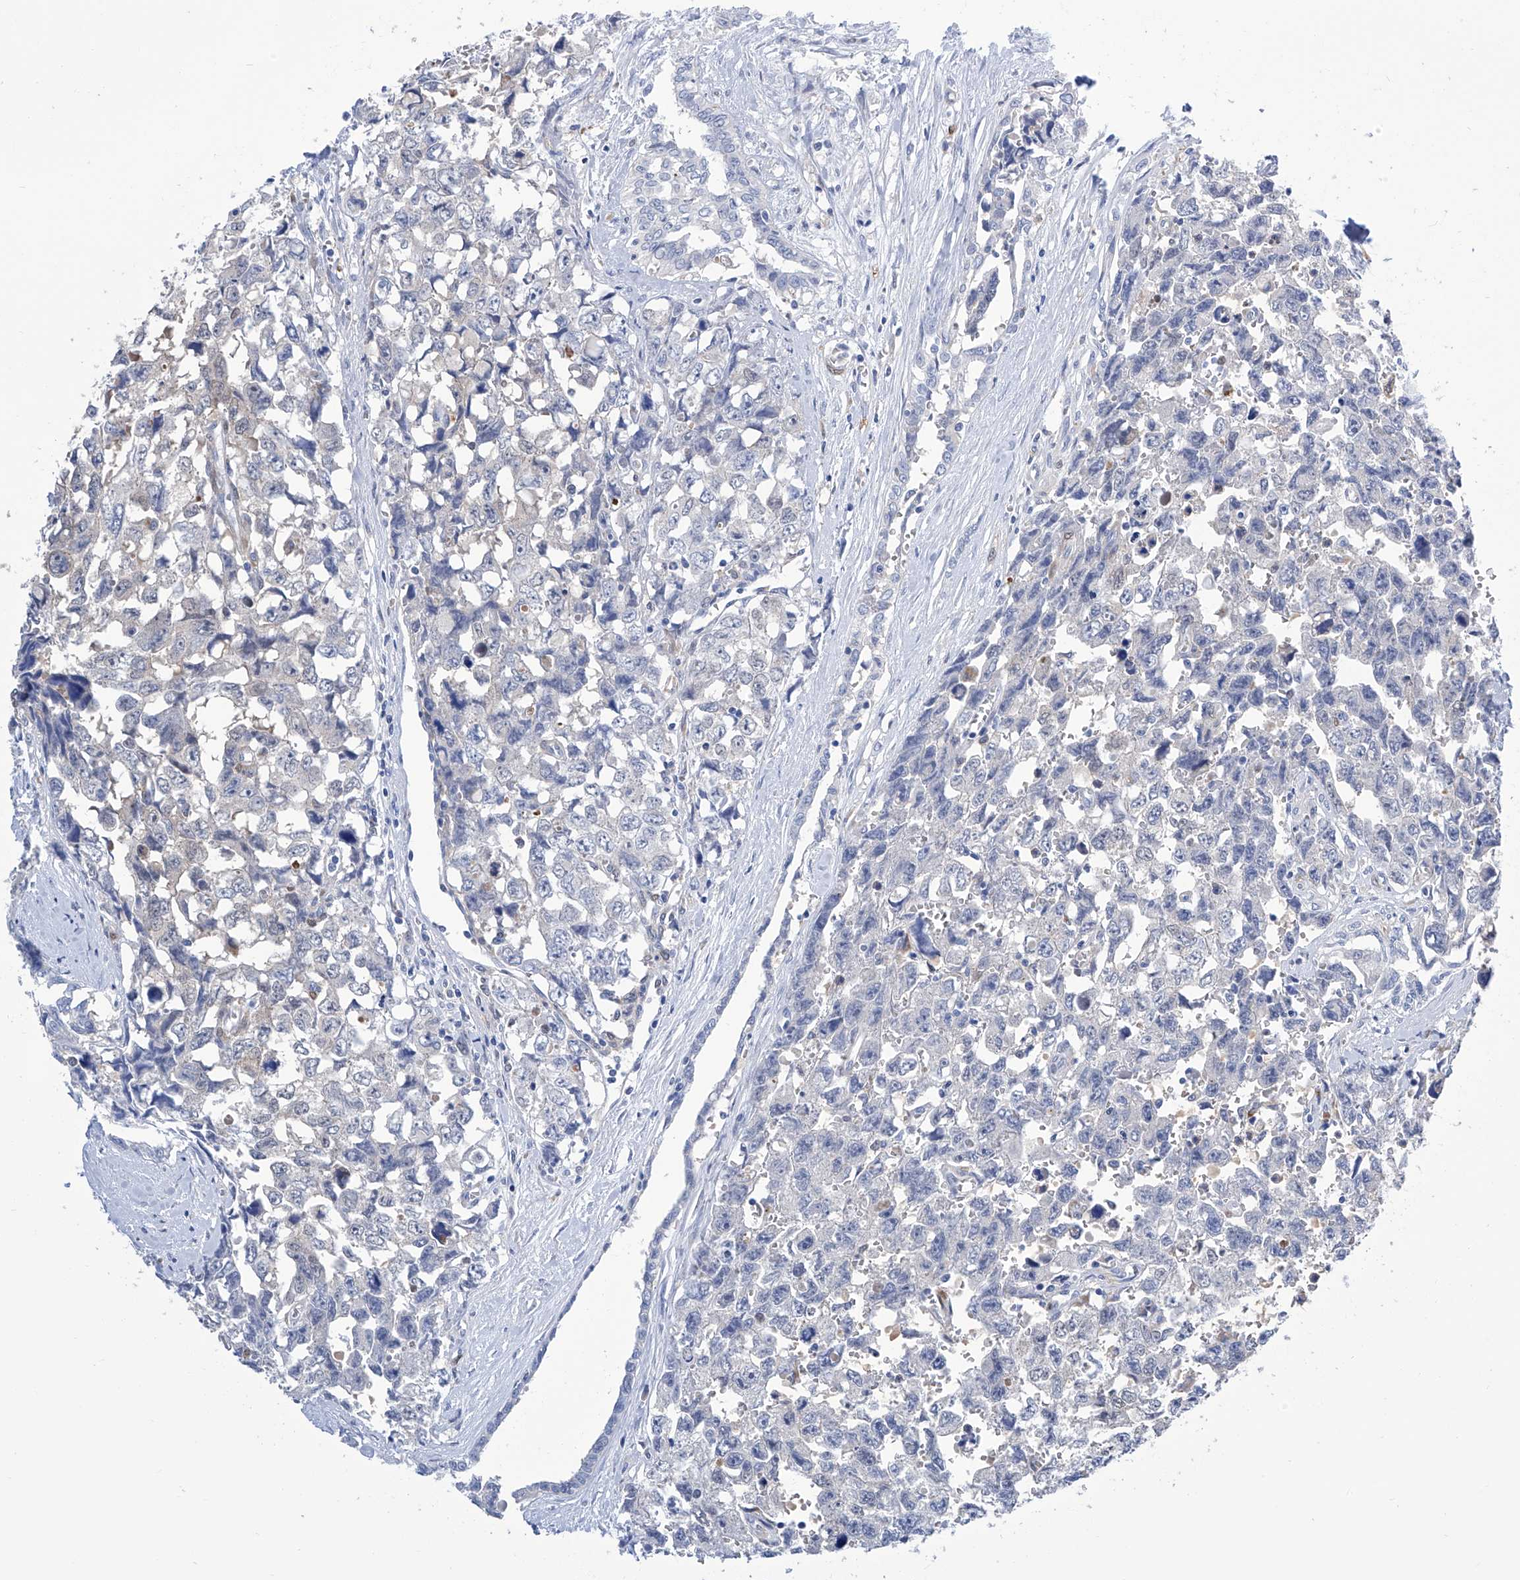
{"staining": {"intensity": "negative", "quantity": "none", "location": "none"}, "tissue": "testis cancer", "cell_type": "Tumor cells", "image_type": "cancer", "snomed": [{"axis": "morphology", "description": "Carcinoma, Embryonal, NOS"}, {"axis": "topography", "description": "Testis"}], "caption": "The IHC image has no significant staining in tumor cells of testis cancer tissue. (DAB IHC with hematoxylin counter stain).", "gene": "IMPA2", "patient": {"sex": "male", "age": 31}}